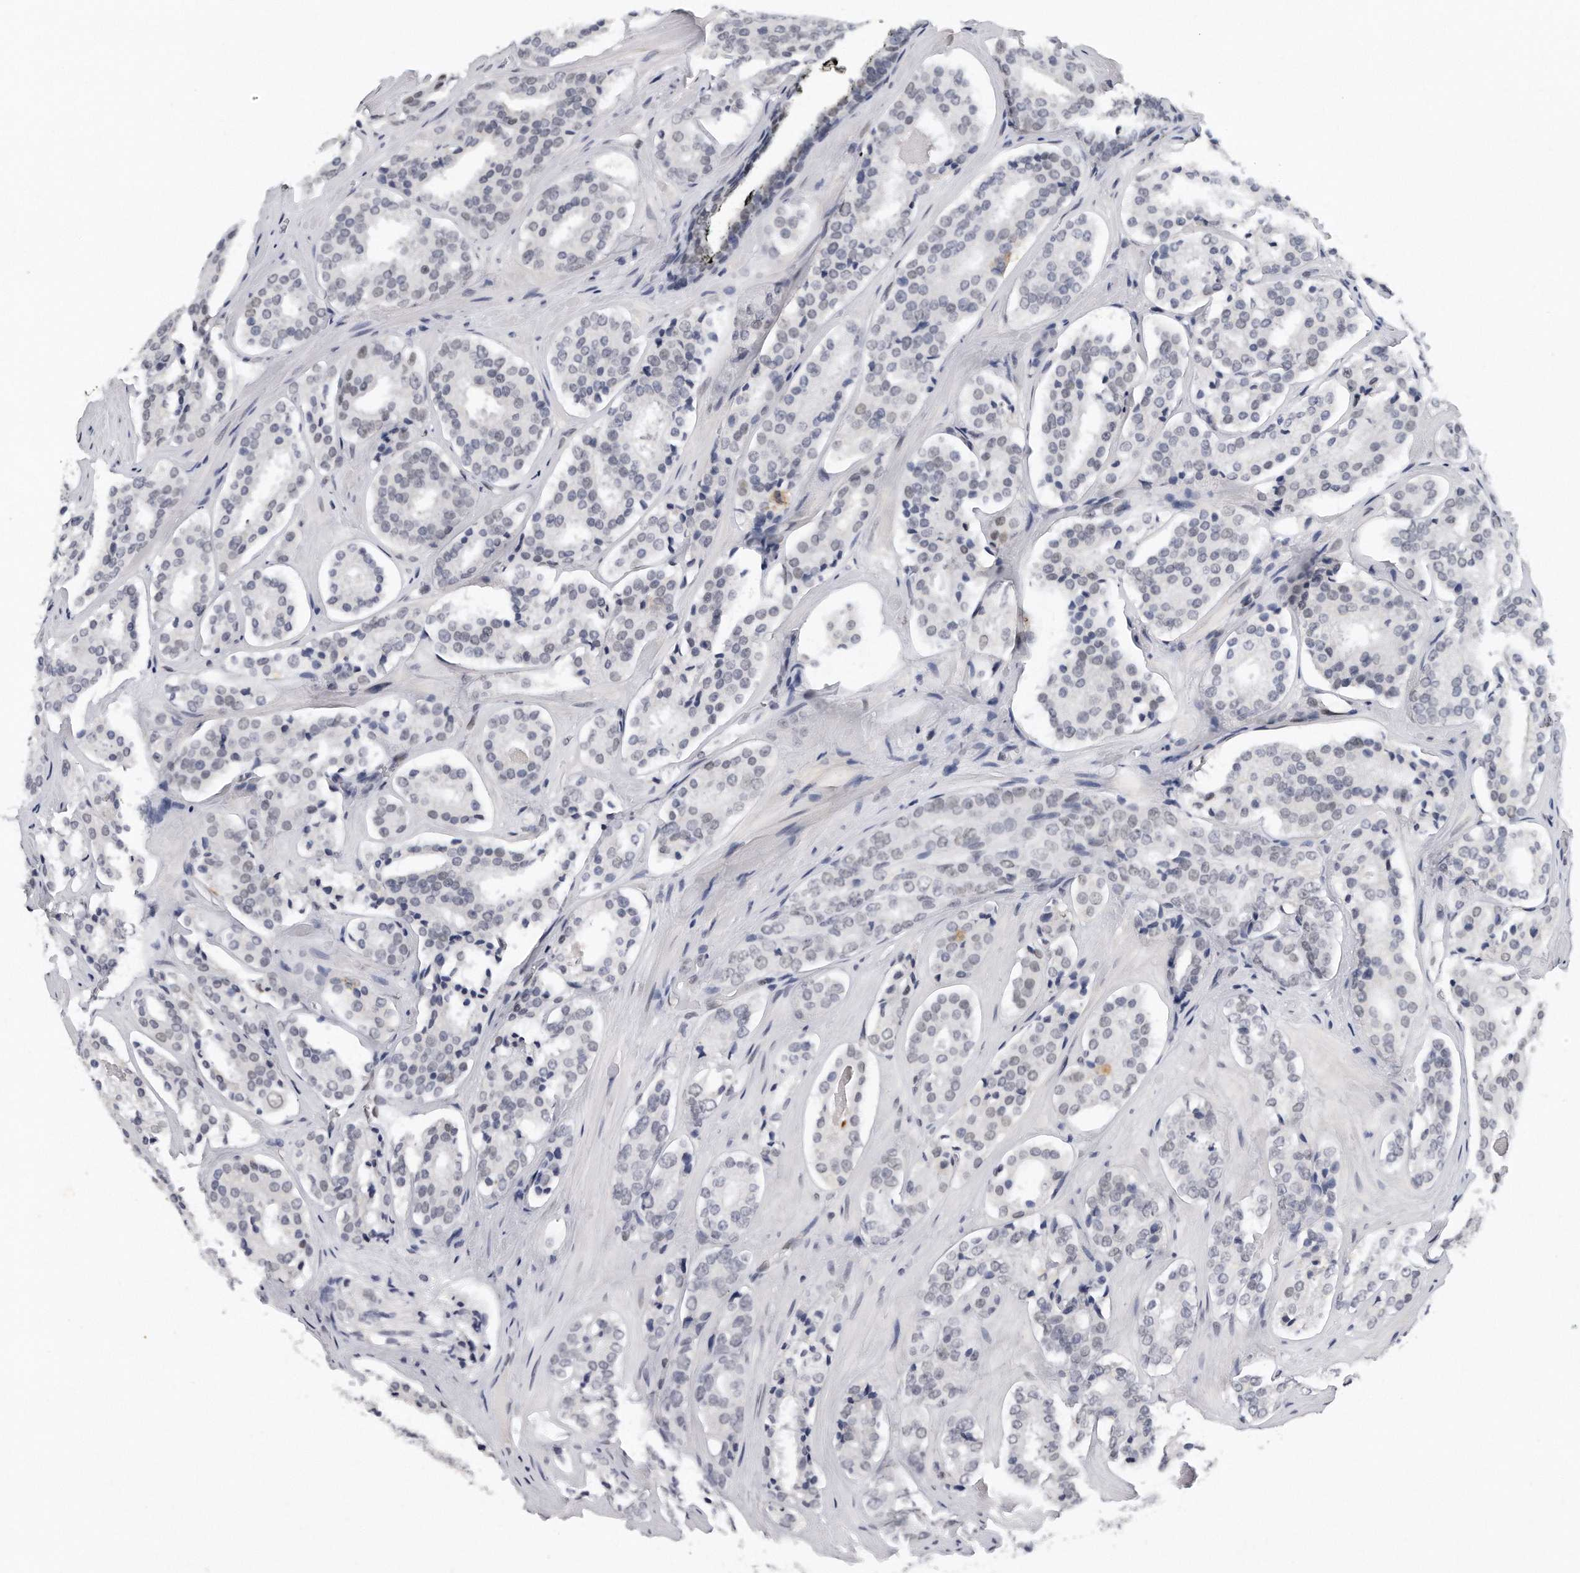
{"staining": {"intensity": "weak", "quantity": "25%-75%", "location": "nuclear"}, "tissue": "prostate cancer", "cell_type": "Tumor cells", "image_type": "cancer", "snomed": [{"axis": "morphology", "description": "Adenocarcinoma, High grade"}, {"axis": "topography", "description": "Prostate"}], "caption": "High-grade adenocarcinoma (prostate) stained for a protein shows weak nuclear positivity in tumor cells.", "gene": "CTBP2", "patient": {"sex": "male", "age": 60}}